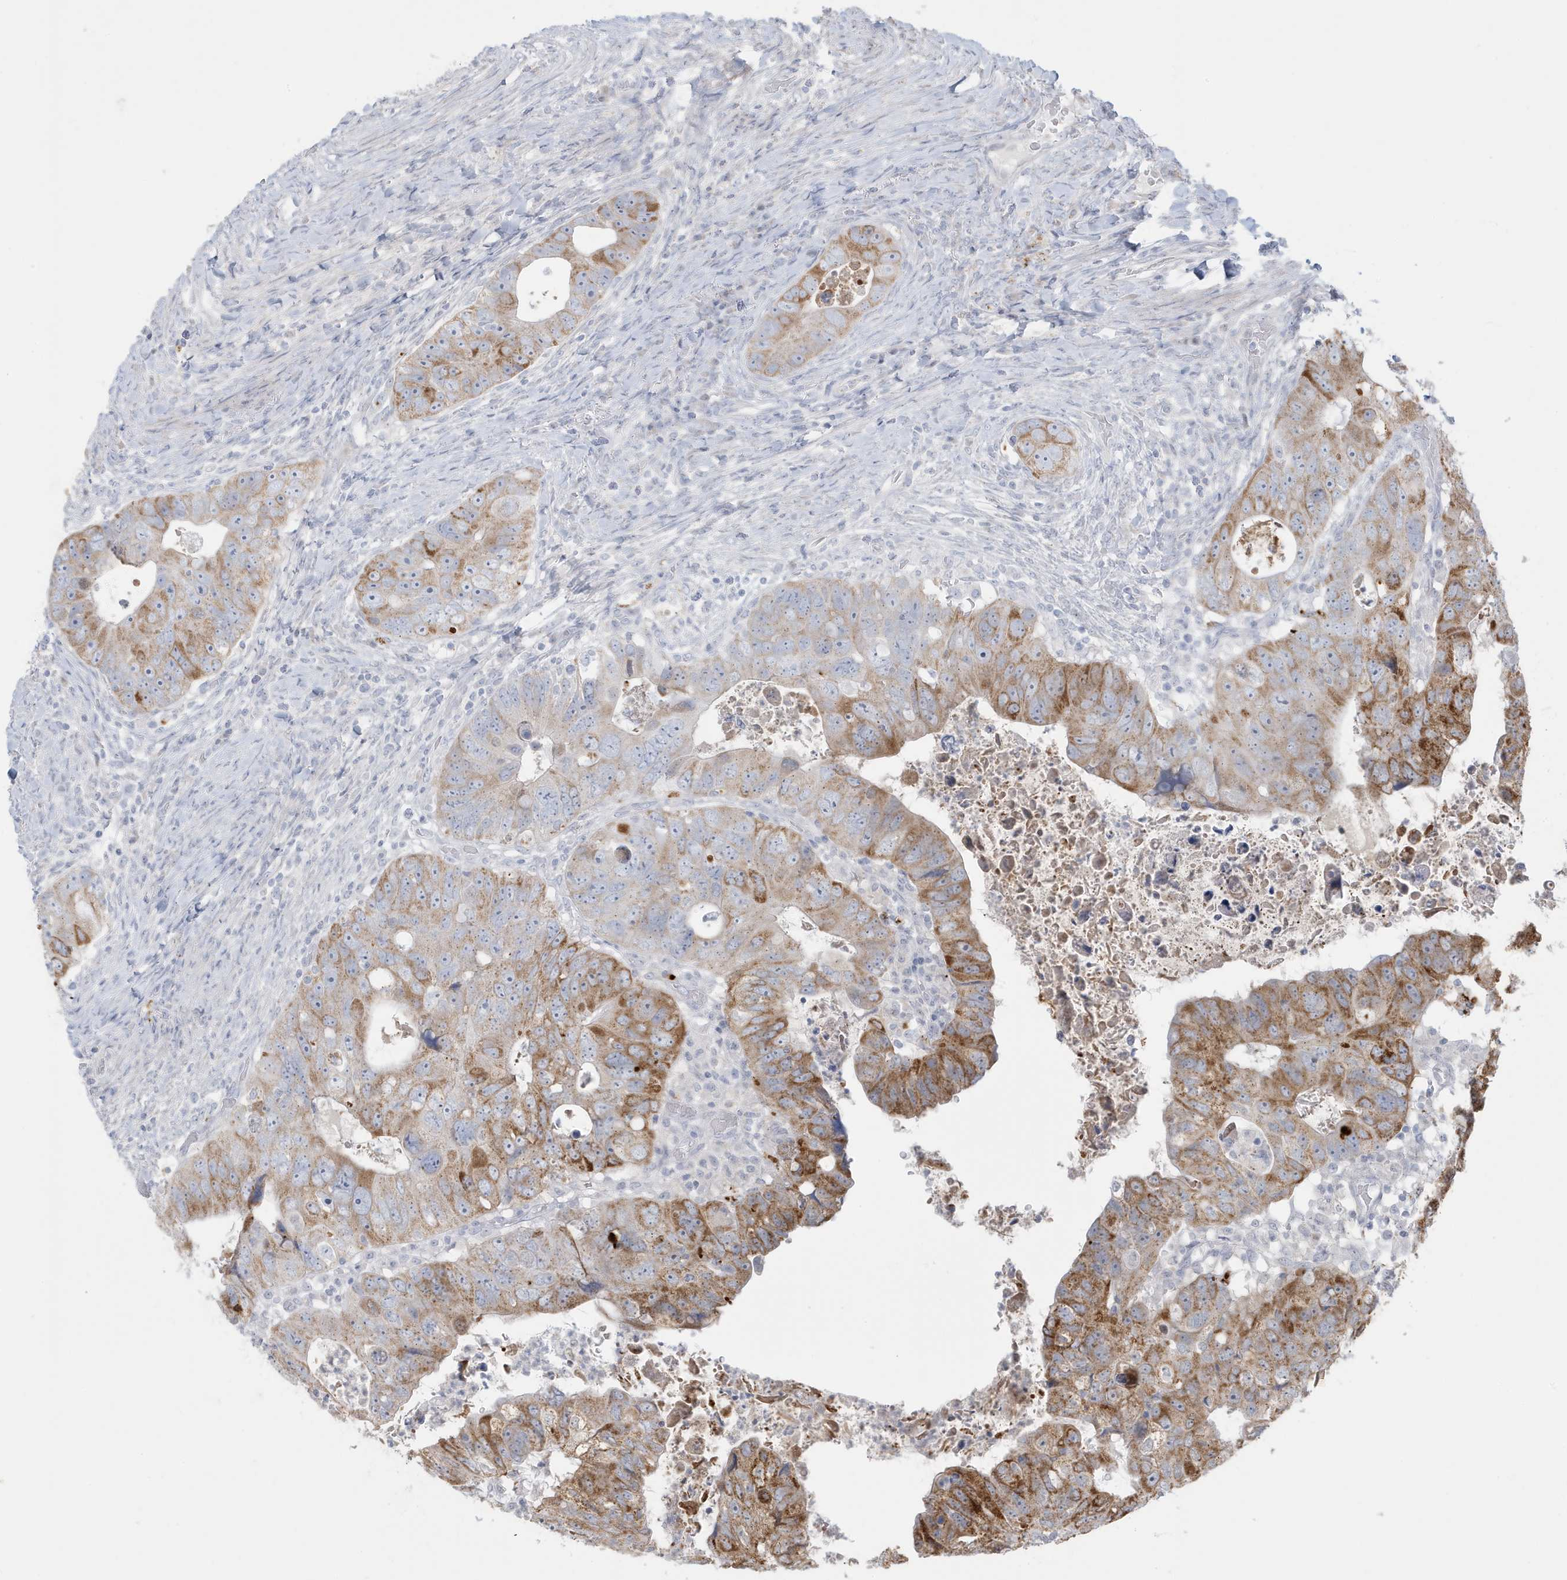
{"staining": {"intensity": "moderate", "quantity": ">75%", "location": "cytoplasmic/membranous"}, "tissue": "colorectal cancer", "cell_type": "Tumor cells", "image_type": "cancer", "snomed": [{"axis": "morphology", "description": "Adenocarcinoma, NOS"}, {"axis": "topography", "description": "Rectum"}], "caption": "Immunohistochemical staining of colorectal cancer shows moderate cytoplasmic/membranous protein staining in about >75% of tumor cells. The protein of interest is shown in brown color, while the nuclei are stained blue.", "gene": "FNDC1", "patient": {"sex": "male", "age": 59}}